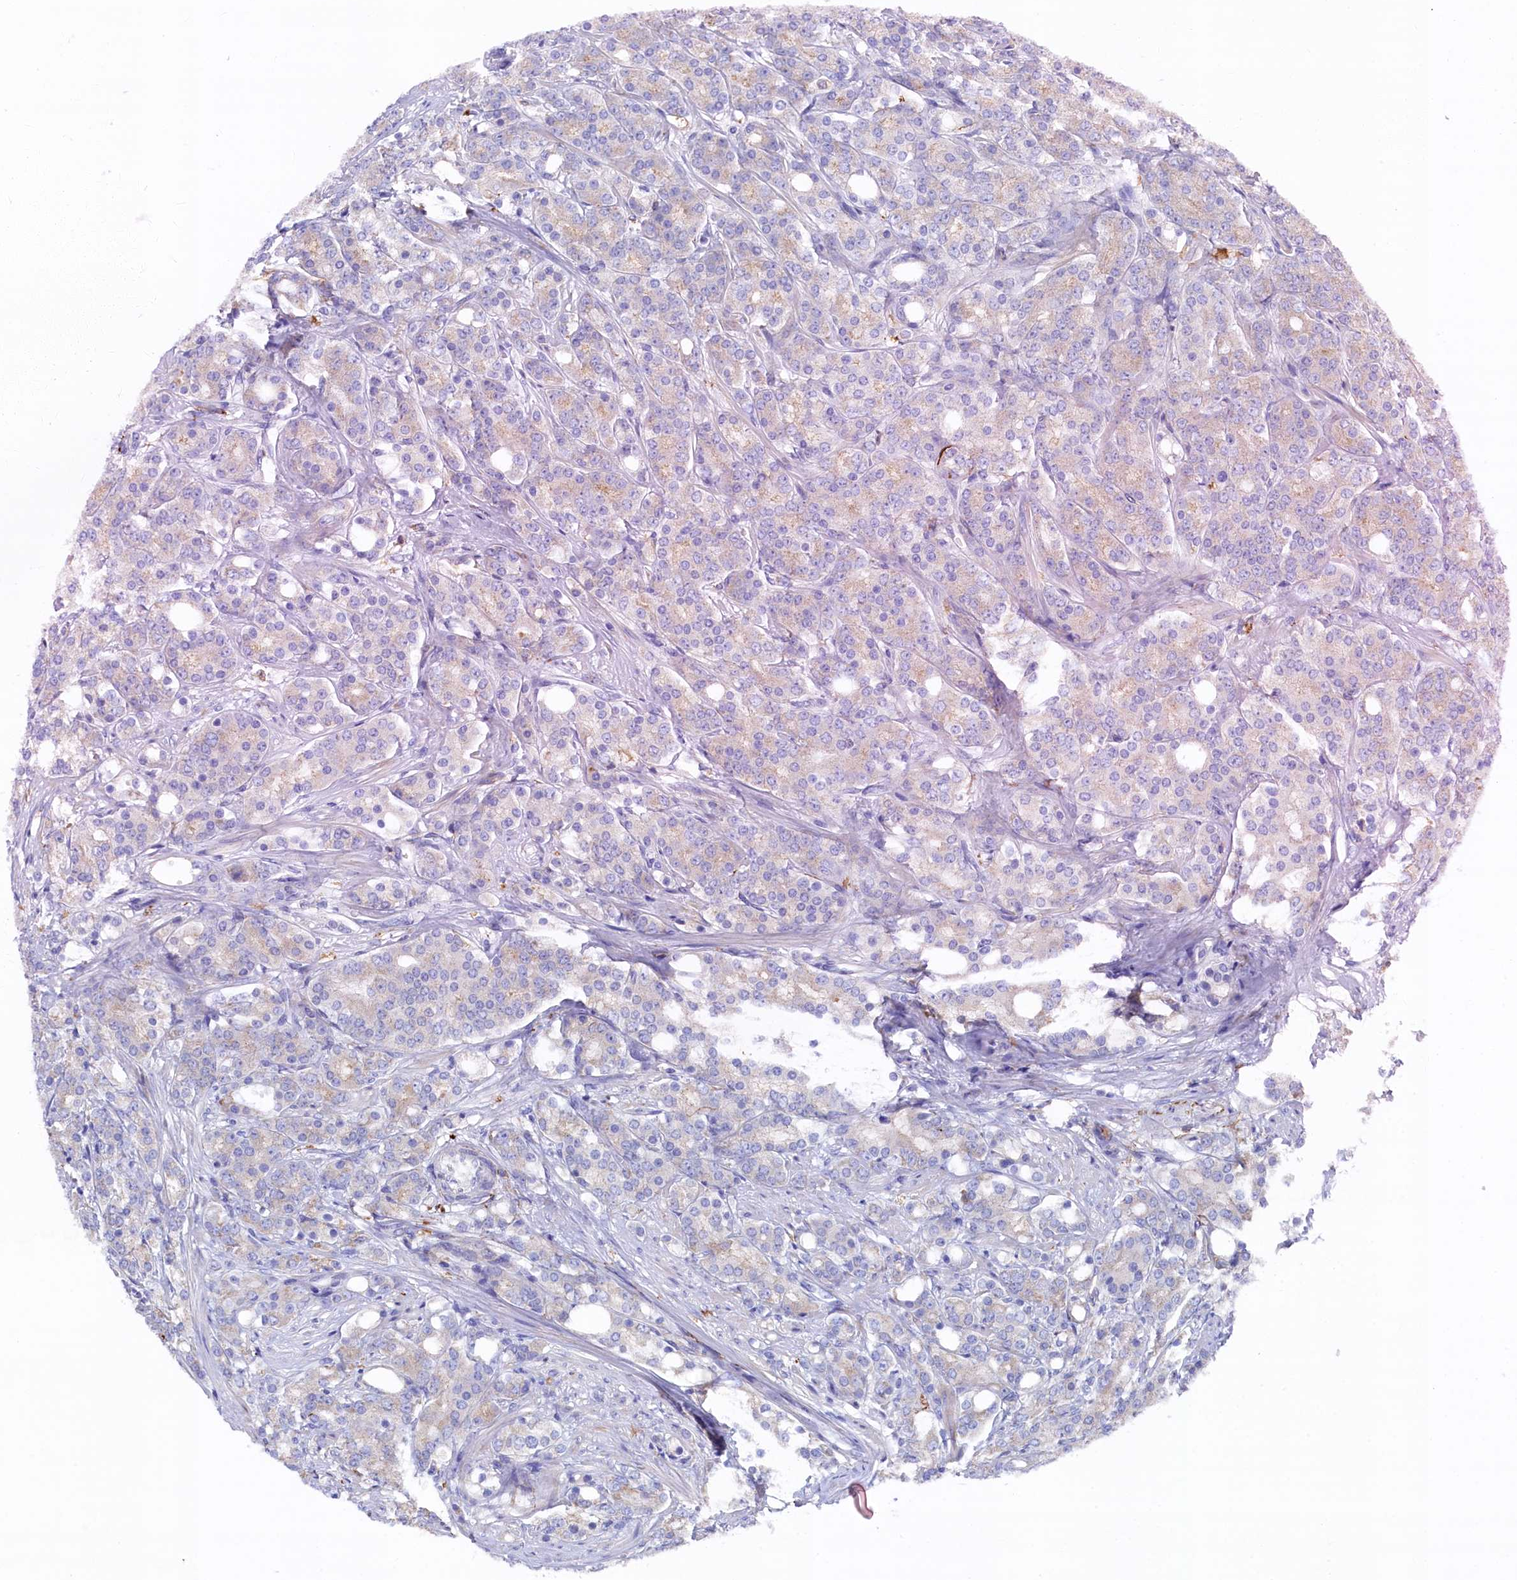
{"staining": {"intensity": "weak", "quantity": "25%-75%", "location": "cytoplasmic/membranous"}, "tissue": "prostate cancer", "cell_type": "Tumor cells", "image_type": "cancer", "snomed": [{"axis": "morphology", "description": "Adenocarcinoma, High grade"}, {"axis": "topography", "description": "Prostate"}], "caption": "Adenocarcinoma (high-grade) (prostate) was stained to show a protein in brown. There is low levels of weak cytoplasmic/membranous expression in about 25%-75% of tumor cells.", "gene": "C12orf73", "patient": {"sex": "male", "age": 62}}